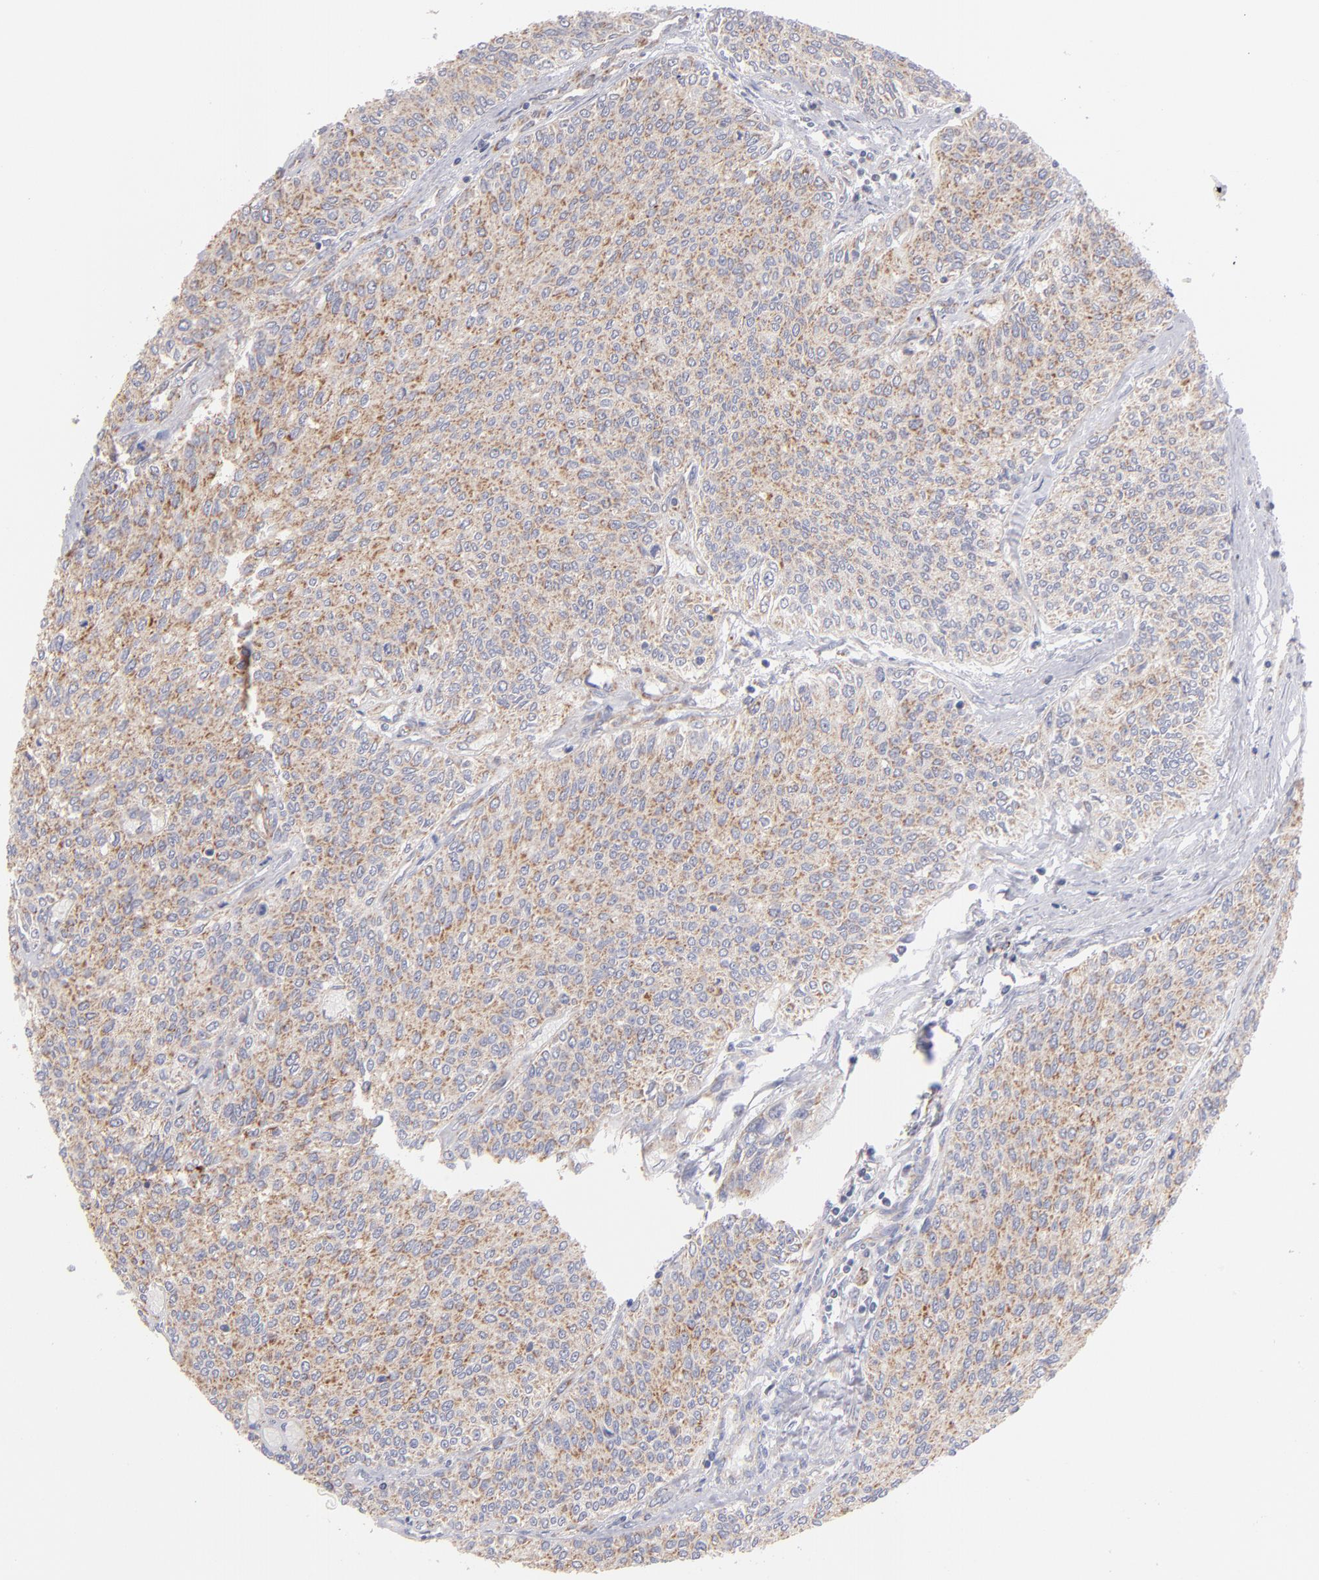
{"staining": {"intensity": "moderate", "quantity": ">75%", "location": "cytoplasmic/membranous"}, "tissue": "urothelial cancer", "cell_type": "Tumor cells", "image_type": "cancer", "snomed": [{"axis": "morphology", "description": "Urothelial carcinoma, Low grade"}, {"axis": "topography", "description": "Urinary bladder"}], "caption": "Moderate cytoplasmic/membranous positivity is identified in about >75% of tumor cells in low-grade urothelial carcinoma.", "gene": "HCCS", "patient": {"sex": "female", "age": 73}}